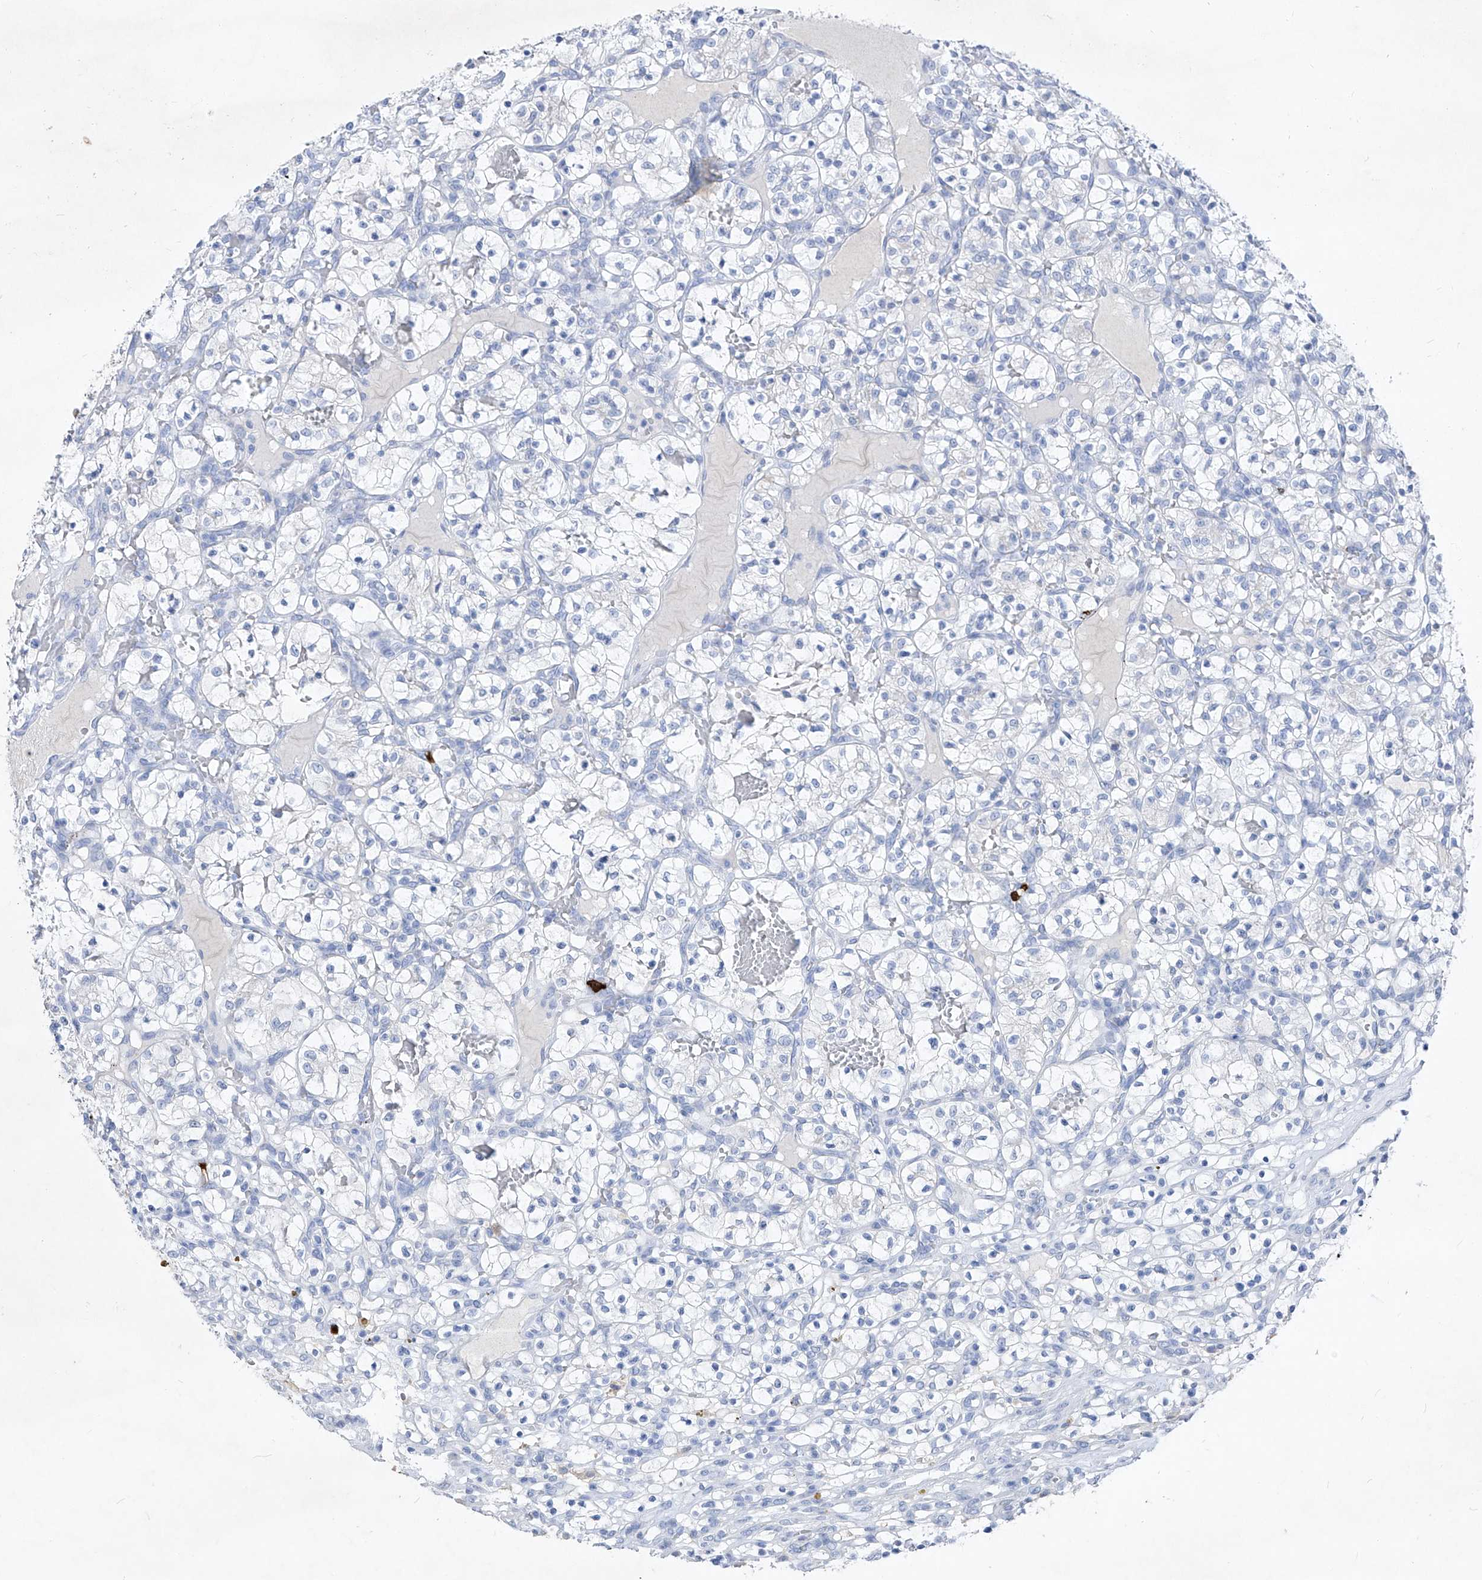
{"staining": {"intensity": "negative", "quantity": "none", "location": "none"}, "tissue": "renal cancer", "cell_type": "Tumor cells", "image_type": "cancer", "snomed": [{"axis": "morphology", "description": "Adenocarcinoma, NOS"}, {"axis": "topography", "description": "Kidney"}], "caption": "IHC of renal cancer (adenocarcinoma) displays no expression in tumor cells.", "gene": "FRS3", "patient": {"sex": "female", "age": 57}}